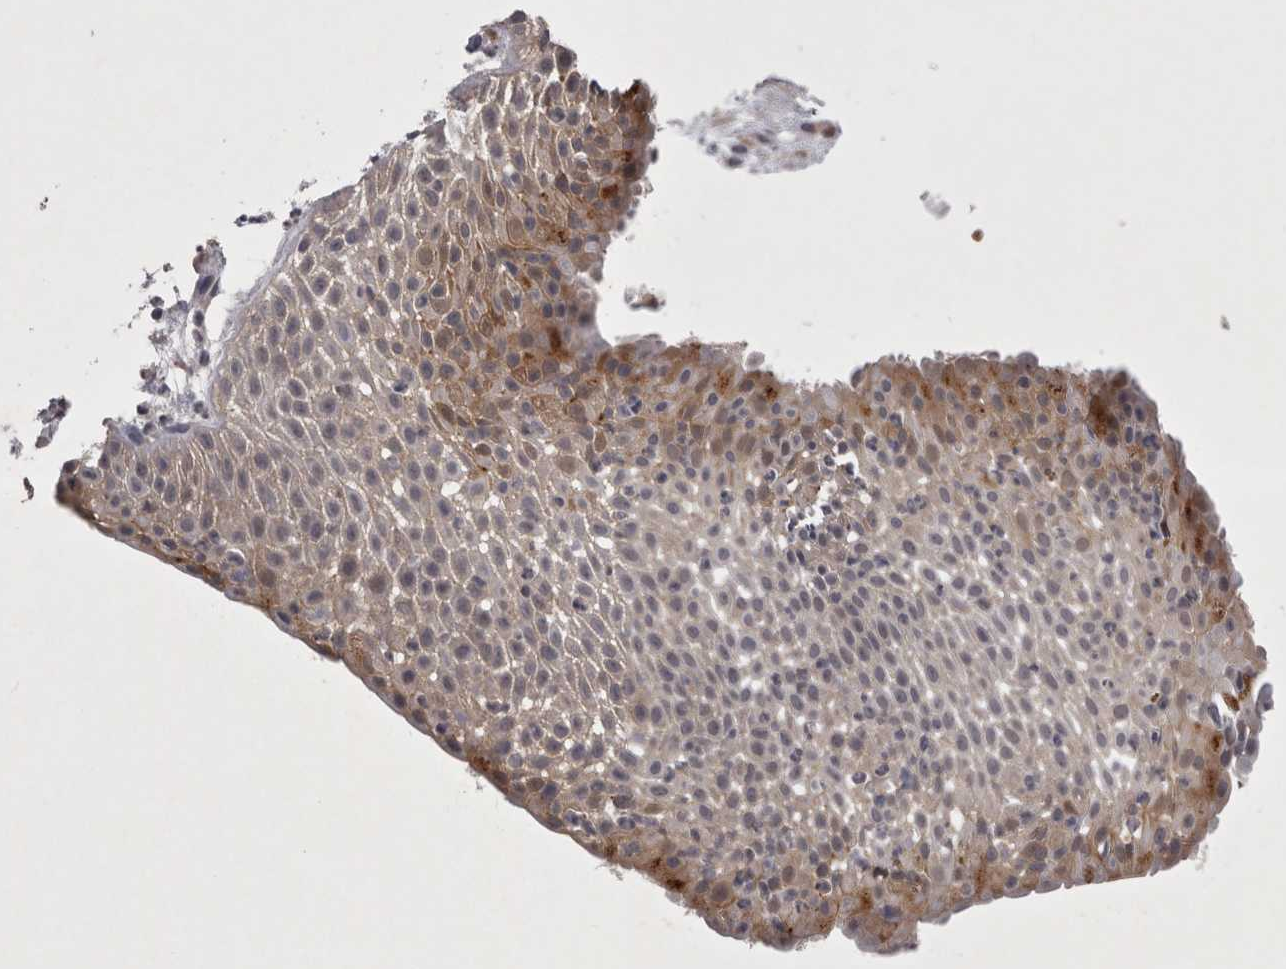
{"staining": {"intensity": "moderate", "quantity": ">75%", "location": "cytoplasmic/membranous"}, "tissue": "nasopharynx", "cell_type": "Respiratory epithelial cells", "image_type": "normal", "snomed": [{"axis": "morphology", "description": "Normal tissue, NOS"}, {"axis": "topography", "description": "Nasopharynx"}], "caption": "Immunohistochemical staining of unremarkable nasopharynx demonstrates >75% levels of moderate cytoplasmic/membranous protein staining in about >75% of respiratory epithelial cells.", "gene": "CTBS", "patient": {"sex": "female", "age": 39}}